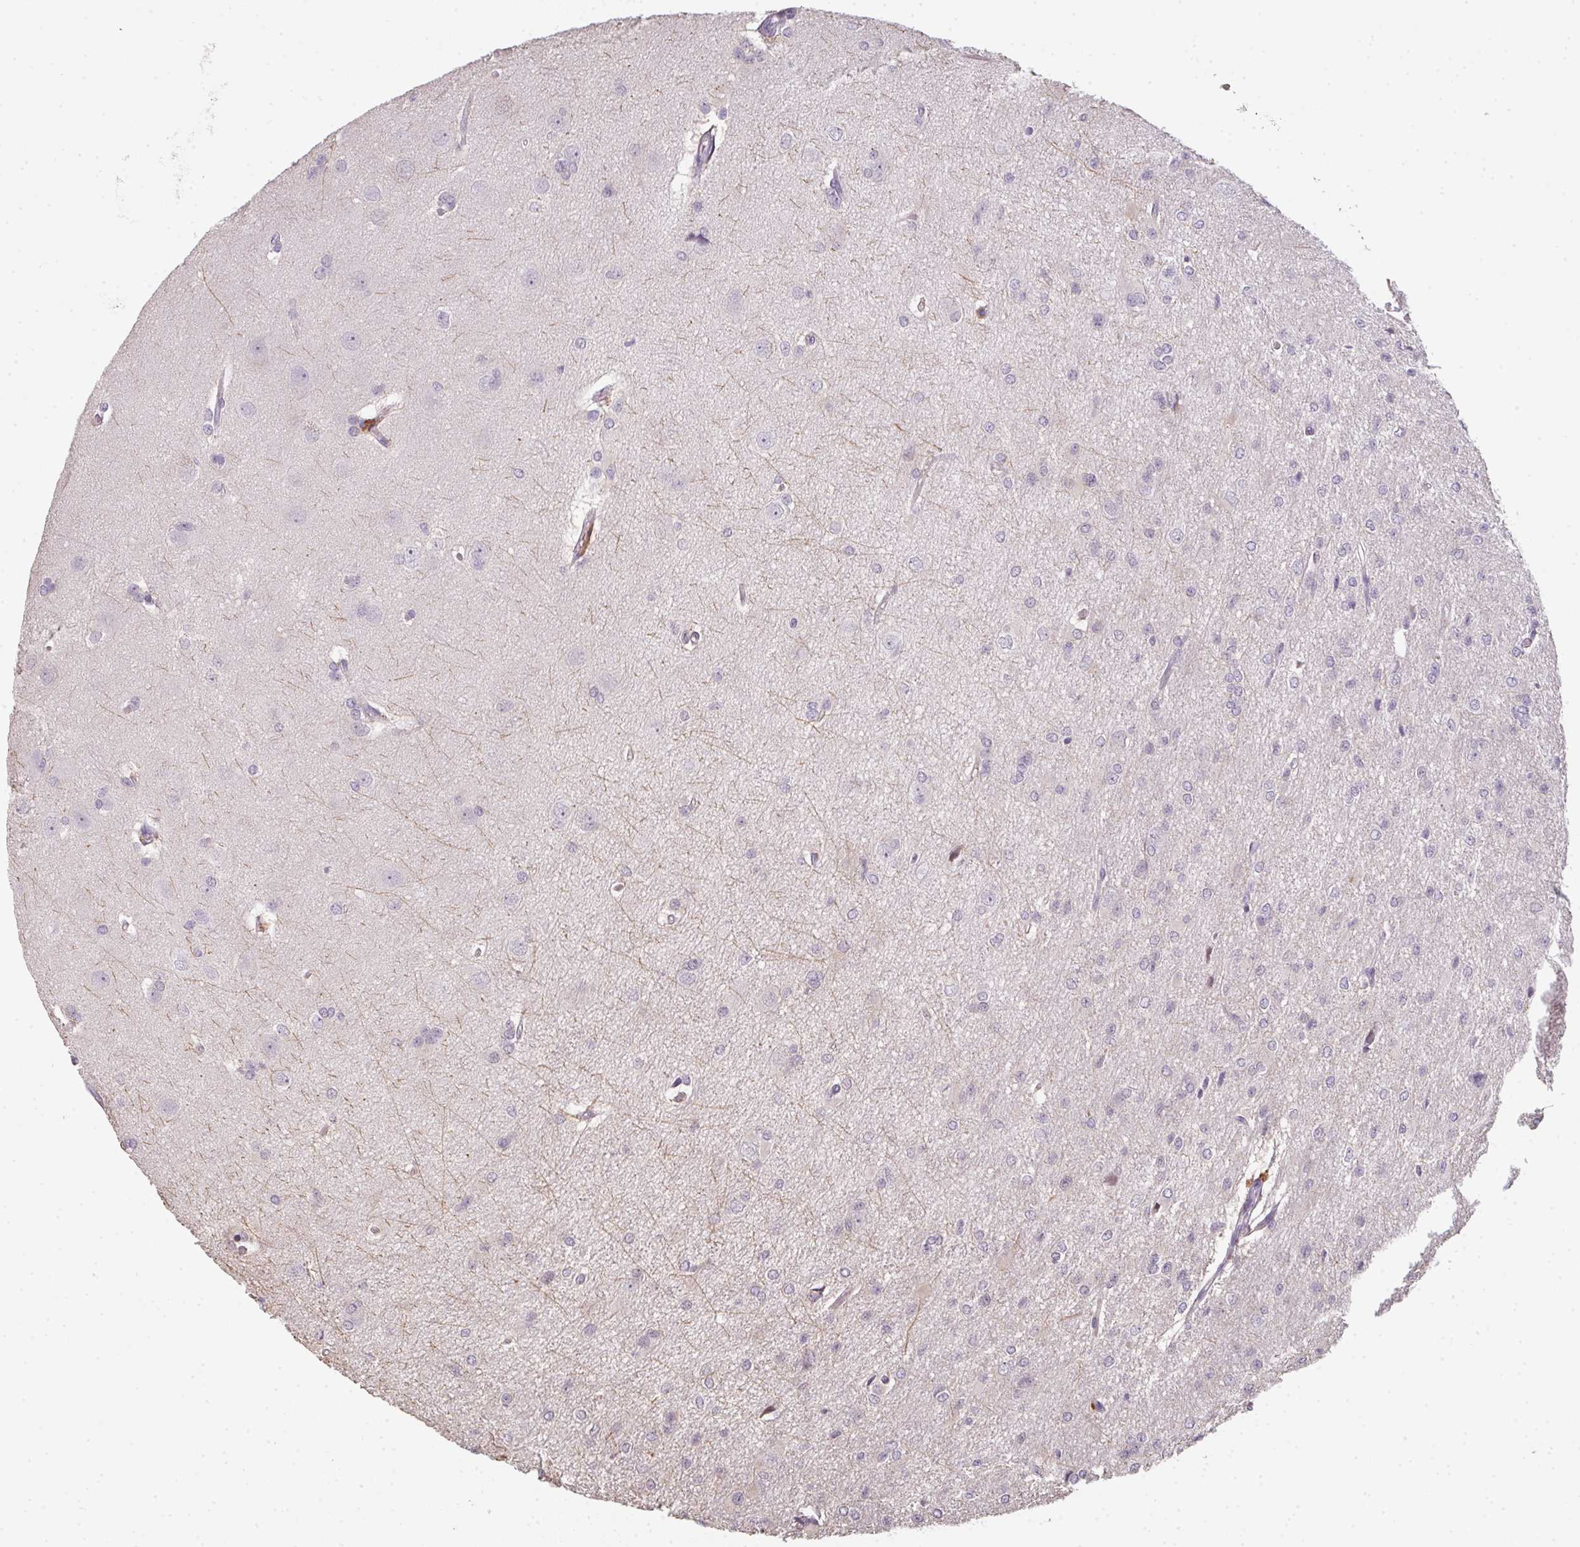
{"staining": {"intensity": "negative", "quantity": "none", "location": "none"}, "tissue": "glioma", "cell_type": "Tumor cells", "image_type": "cancer", "snomed": [{"axis": "morphology", "description": "Glioma, malignant, Low grade"}, {"axis": "topography", "description": "Brain"}], "caption": "Immunohistochemical staining of glioma reveals no significant expression in tumor cells. The staining was performed using DAB (3,3'-diaminobenzidine) to visualize the protein expression in brown, while the nuclei were stained in blue with hematoxylin (Magnification: 20x).", "gene": "TMEM237", "patient": {"sex": "male", "age": 26}}